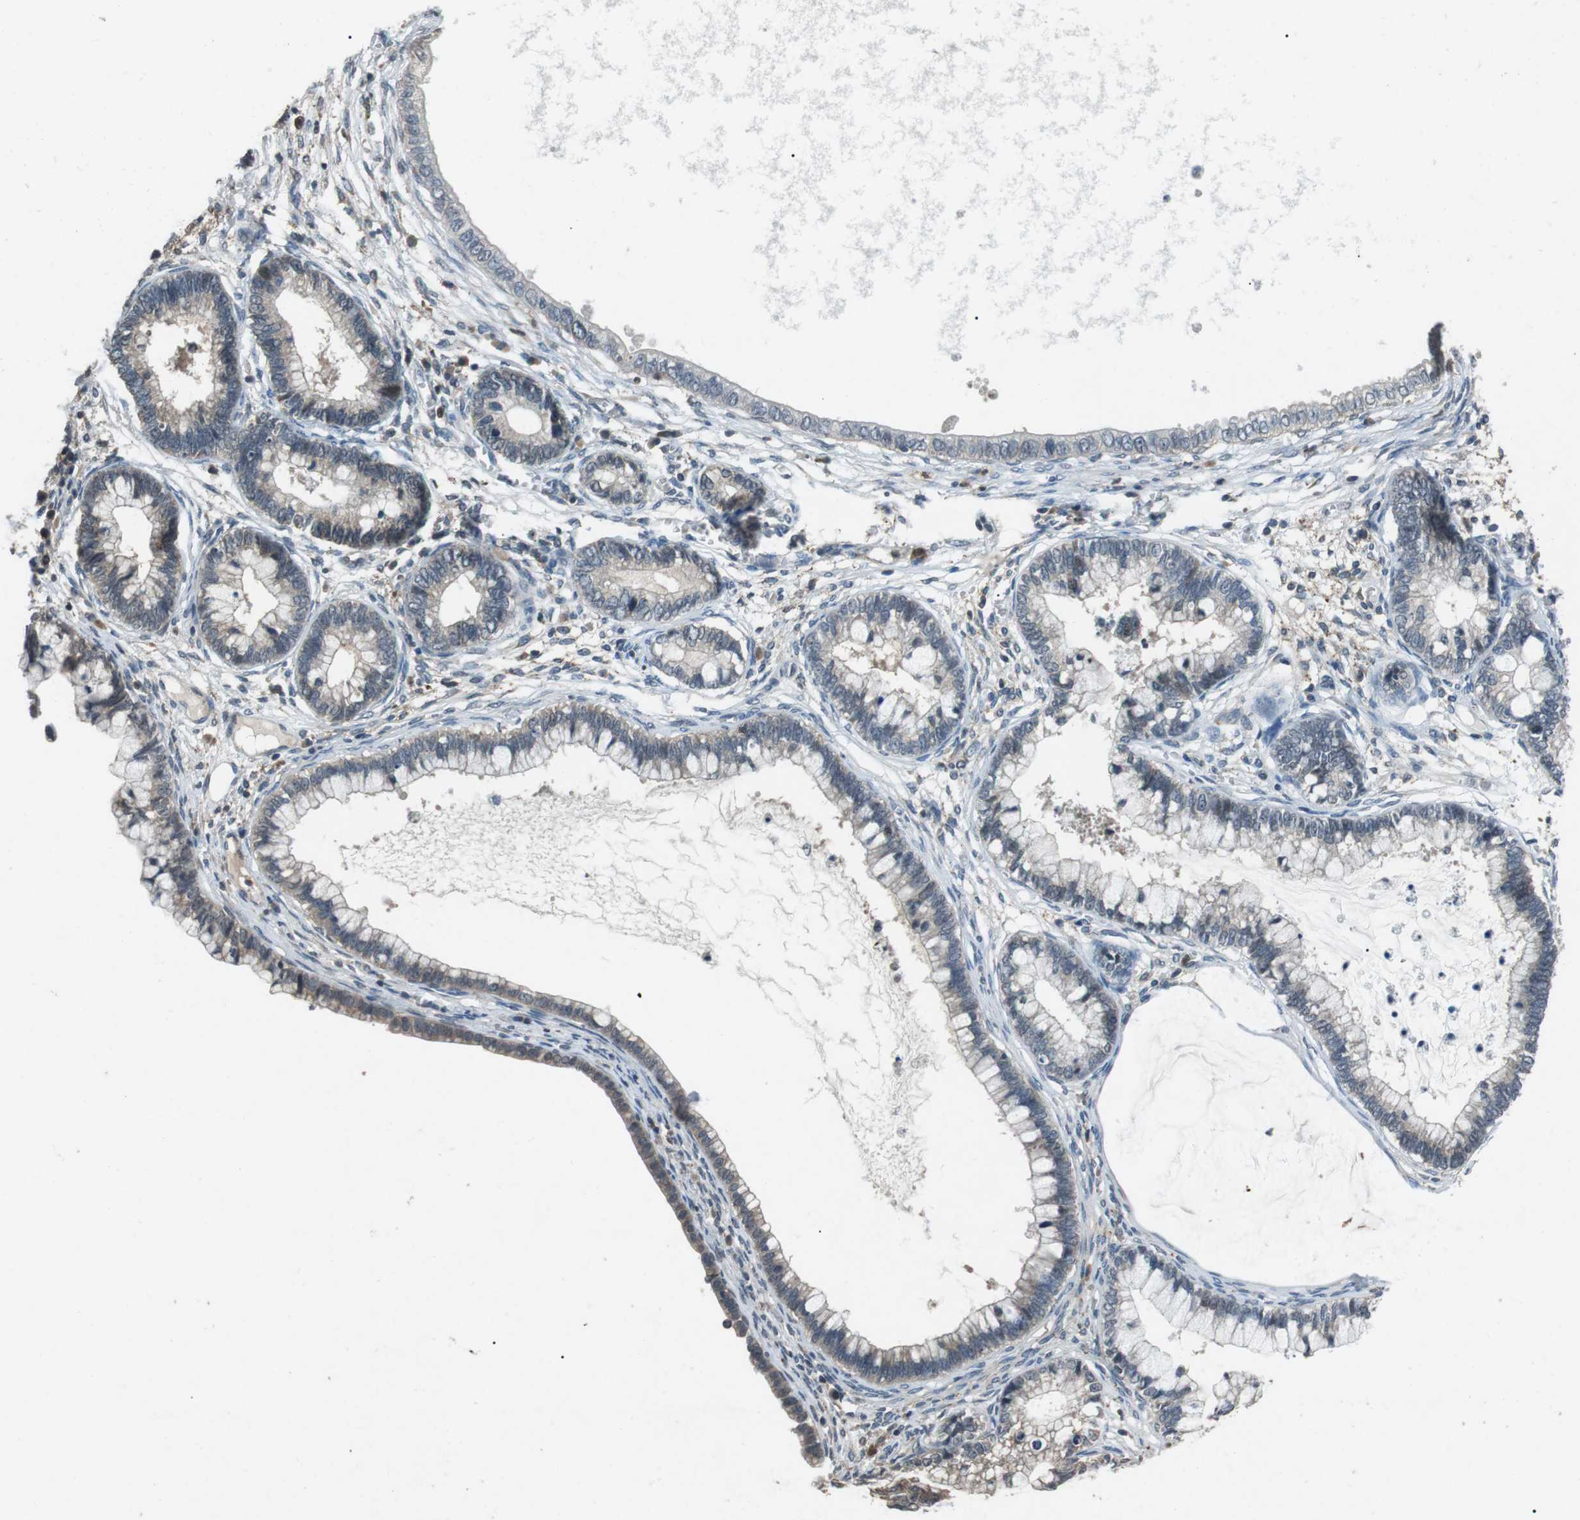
{"staining": {"intensity": "weak", "quantity": "<25%", "location": "cytoplasmic/membranous"}, "tissue": "cervical cancer", "cell_type": "Tumor cells", "image_type": "cancer", "snomed": [{"axis": "morphology", "description": "Adenocarcinoma, NOS"}, {"axis": "topography", "description": "Cervix"}], "caption": "Tumor cells show no significant expression in adenocarcinoma (cervical).", "gene": "NEK7", "patient": {"sex": "female", "age": 44}}